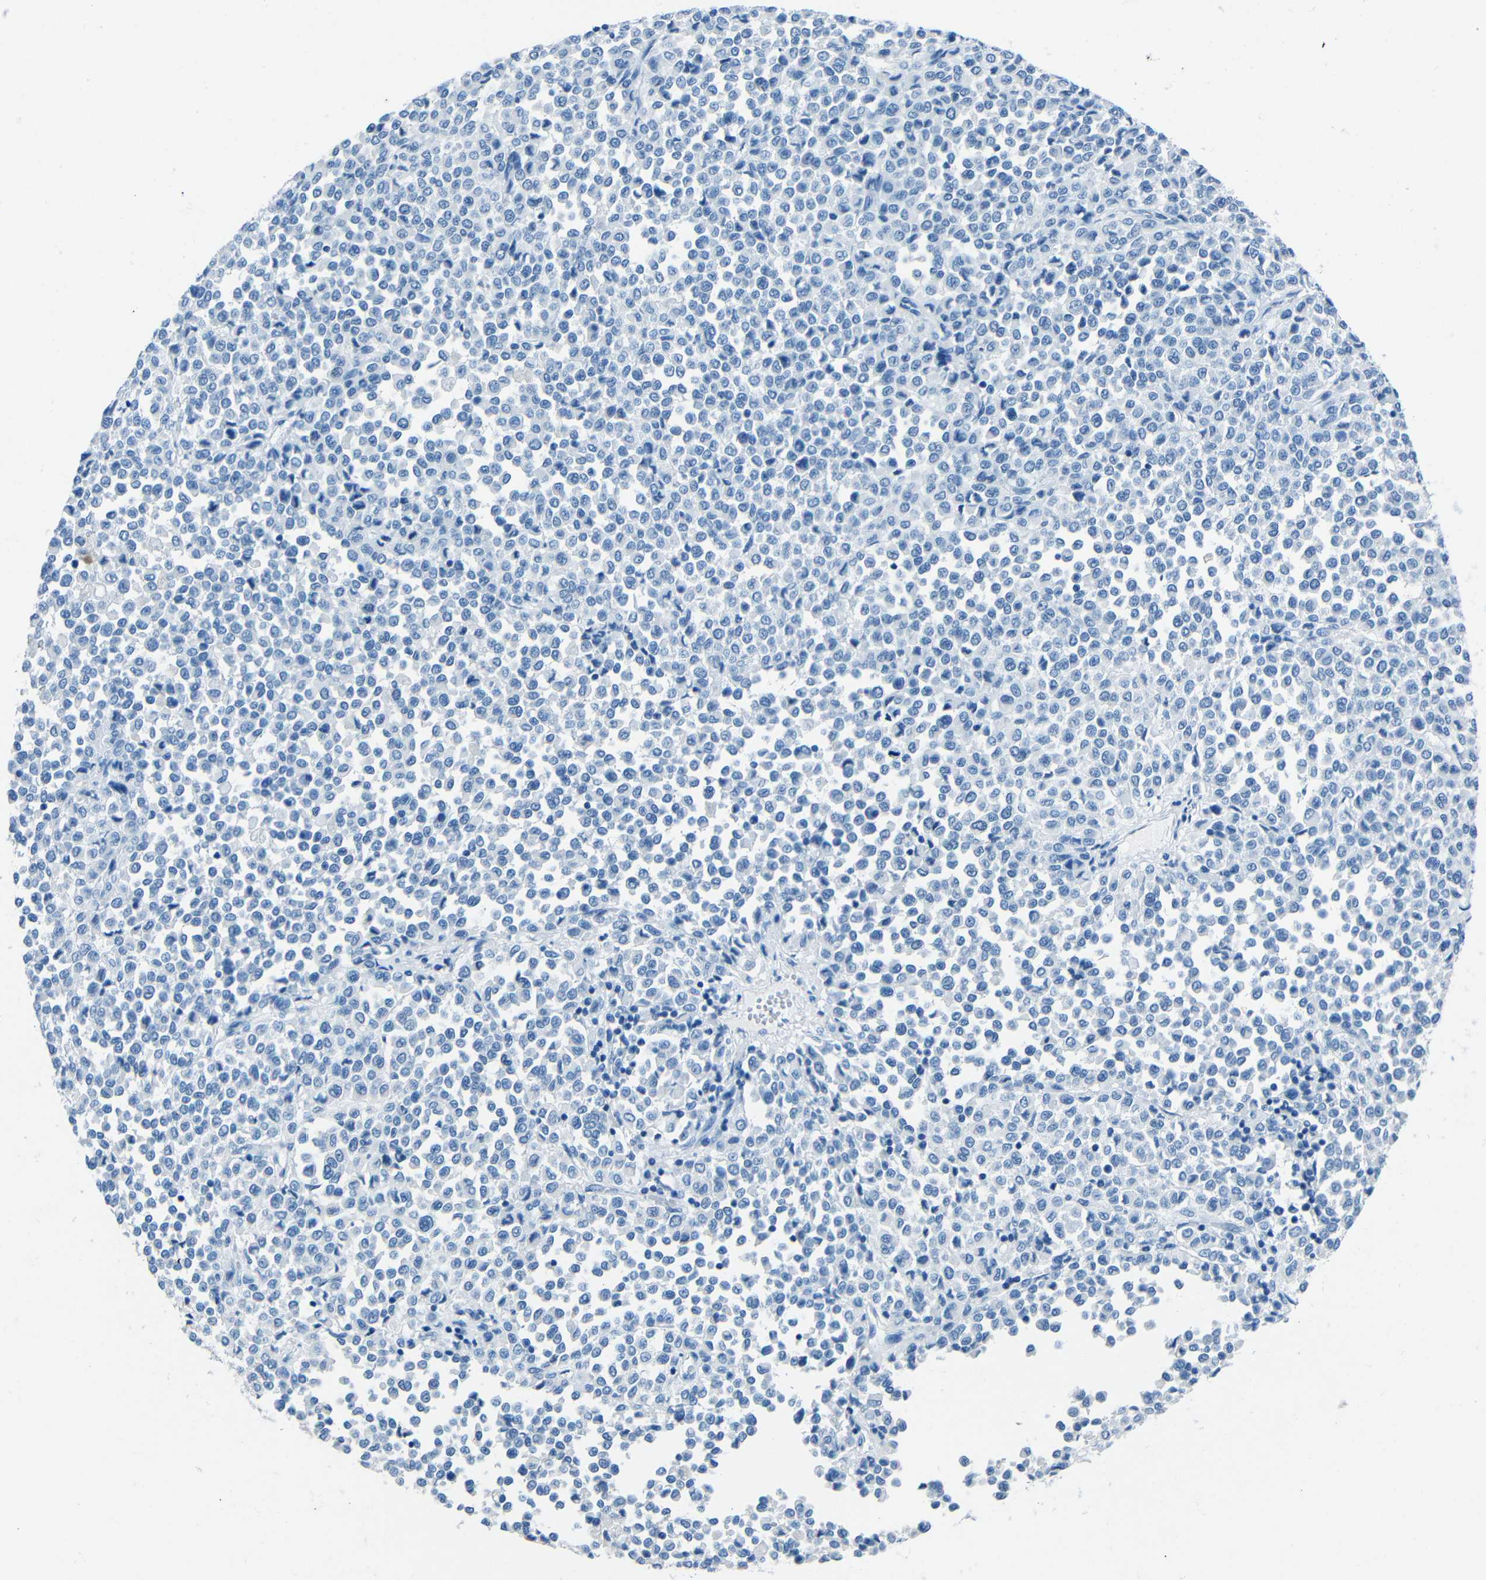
{"staining": {"intensity": "negative", "quantity": "none", "location": "none"}, "tissue": "melanoma", "cell_type": "Tumor cells", "image_type": "cancer", "snomed": [{"axis": "morphology", "description": "Malignant melanoma, Metastatic site"}, {"axis": "topography", "description": "Pancreas"}], "caption": "There is no significant positivity in tumor cells of malignant melanoma (metastatic site).", "gene": "FBN2", "patient": {"sex": "female", "age": 30}}